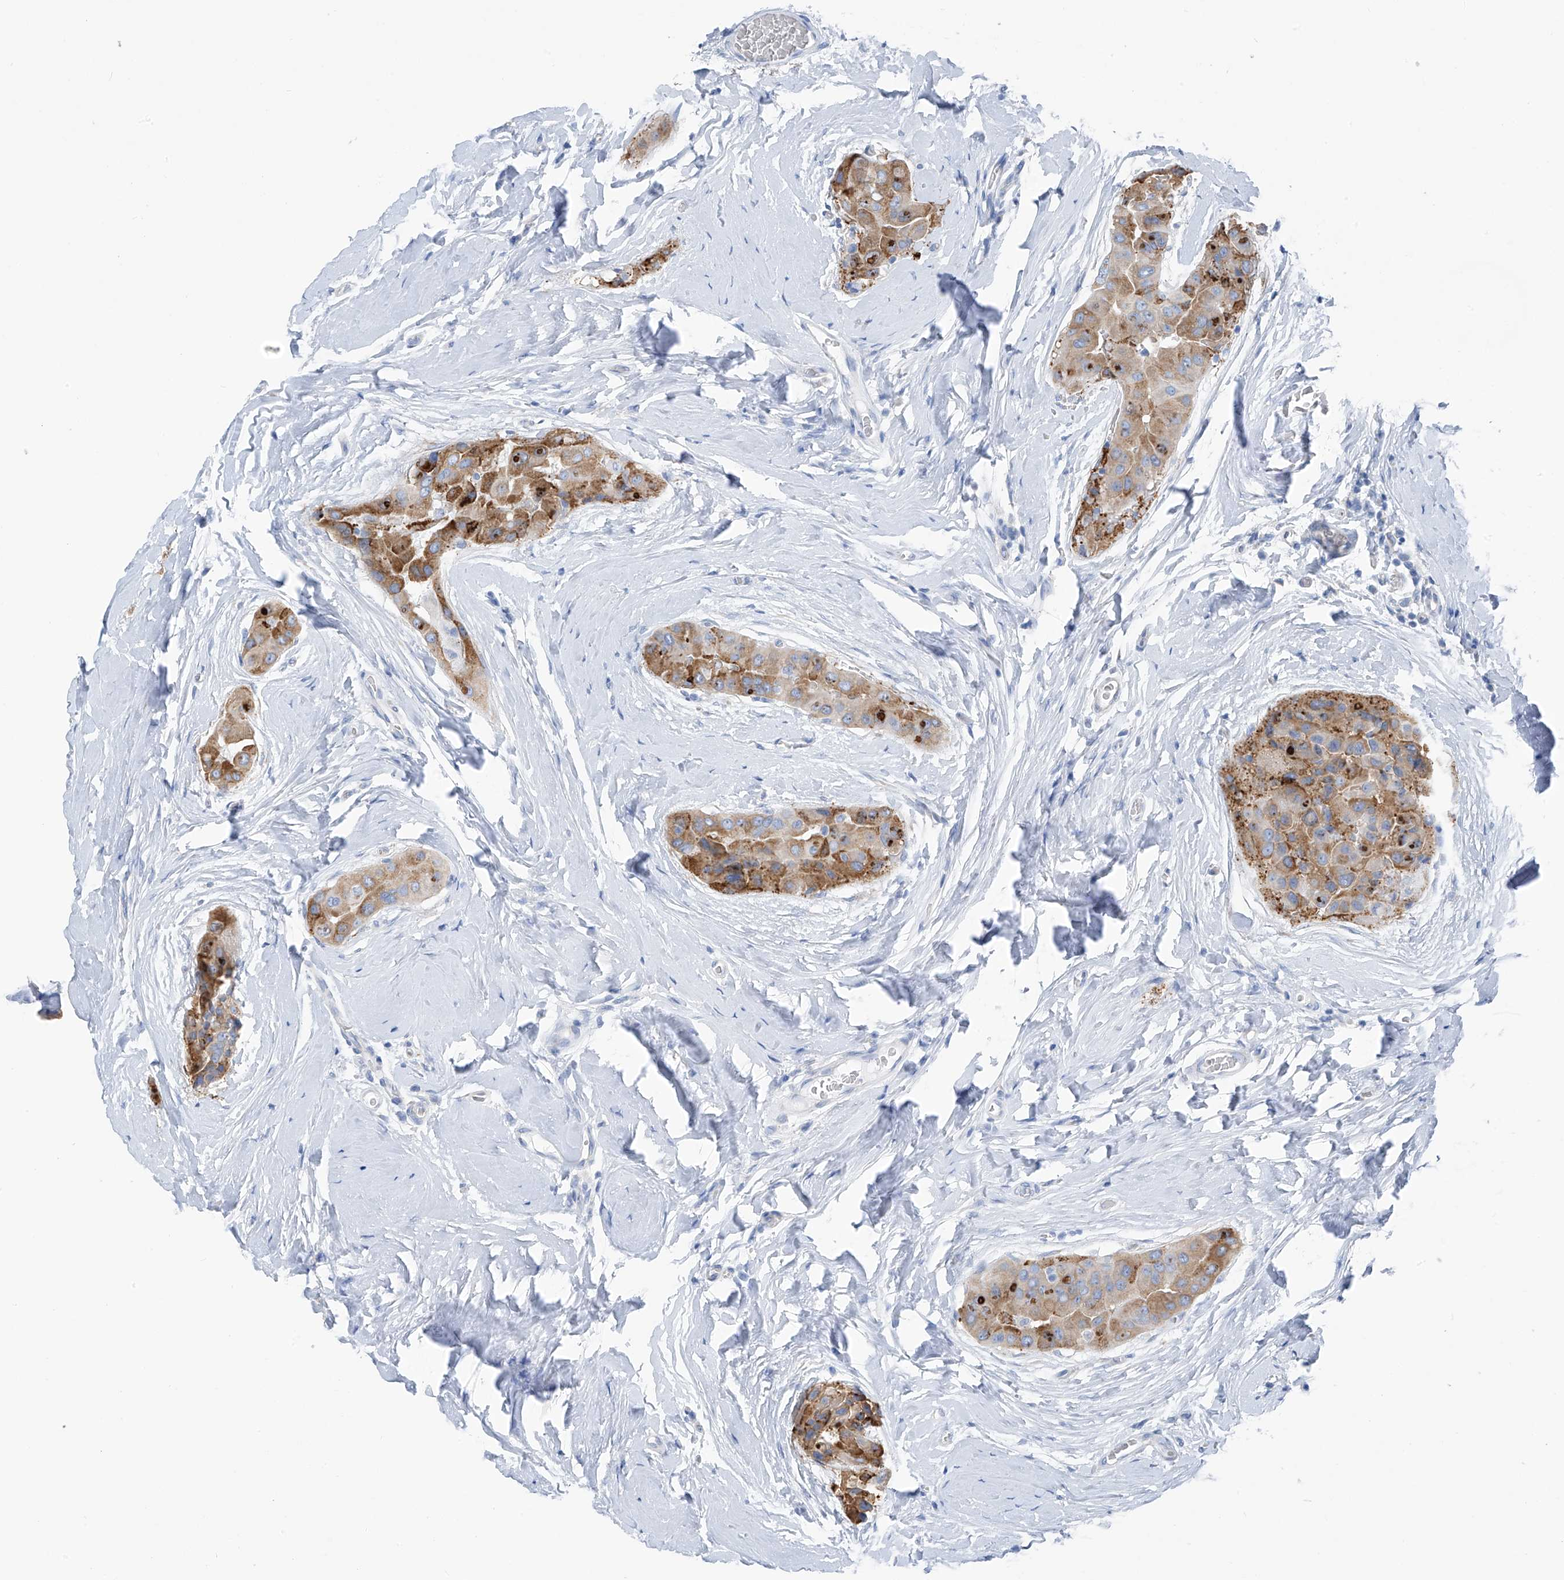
{"staining": {"intensity": "moderate", "quantity": ">75%", "location": "cytoplasmic/membranous"}, "tissue": "thyroid cancer", "cell_type": "Tumor cells", "image_type": "cancer", "snomed": [{"axis": "morphology", "description": "Papillary adenocarcinoma, NOS"}, {"axis": "topography", "description": "Thyroid gland"}], "caption": "A medium amount of moderate cytoplasmic/membranous expression is appreciated in about >75% of tumor cells in thyroid cancer (papillary adenocarcinoma) tissue. The staining is performed using DAB brown chromogen to label protein expression. The nuclei are counter-stained blue using hematoxylin.", "gene": "RCN2", "patient": {"sex": "male", "age": 33}}